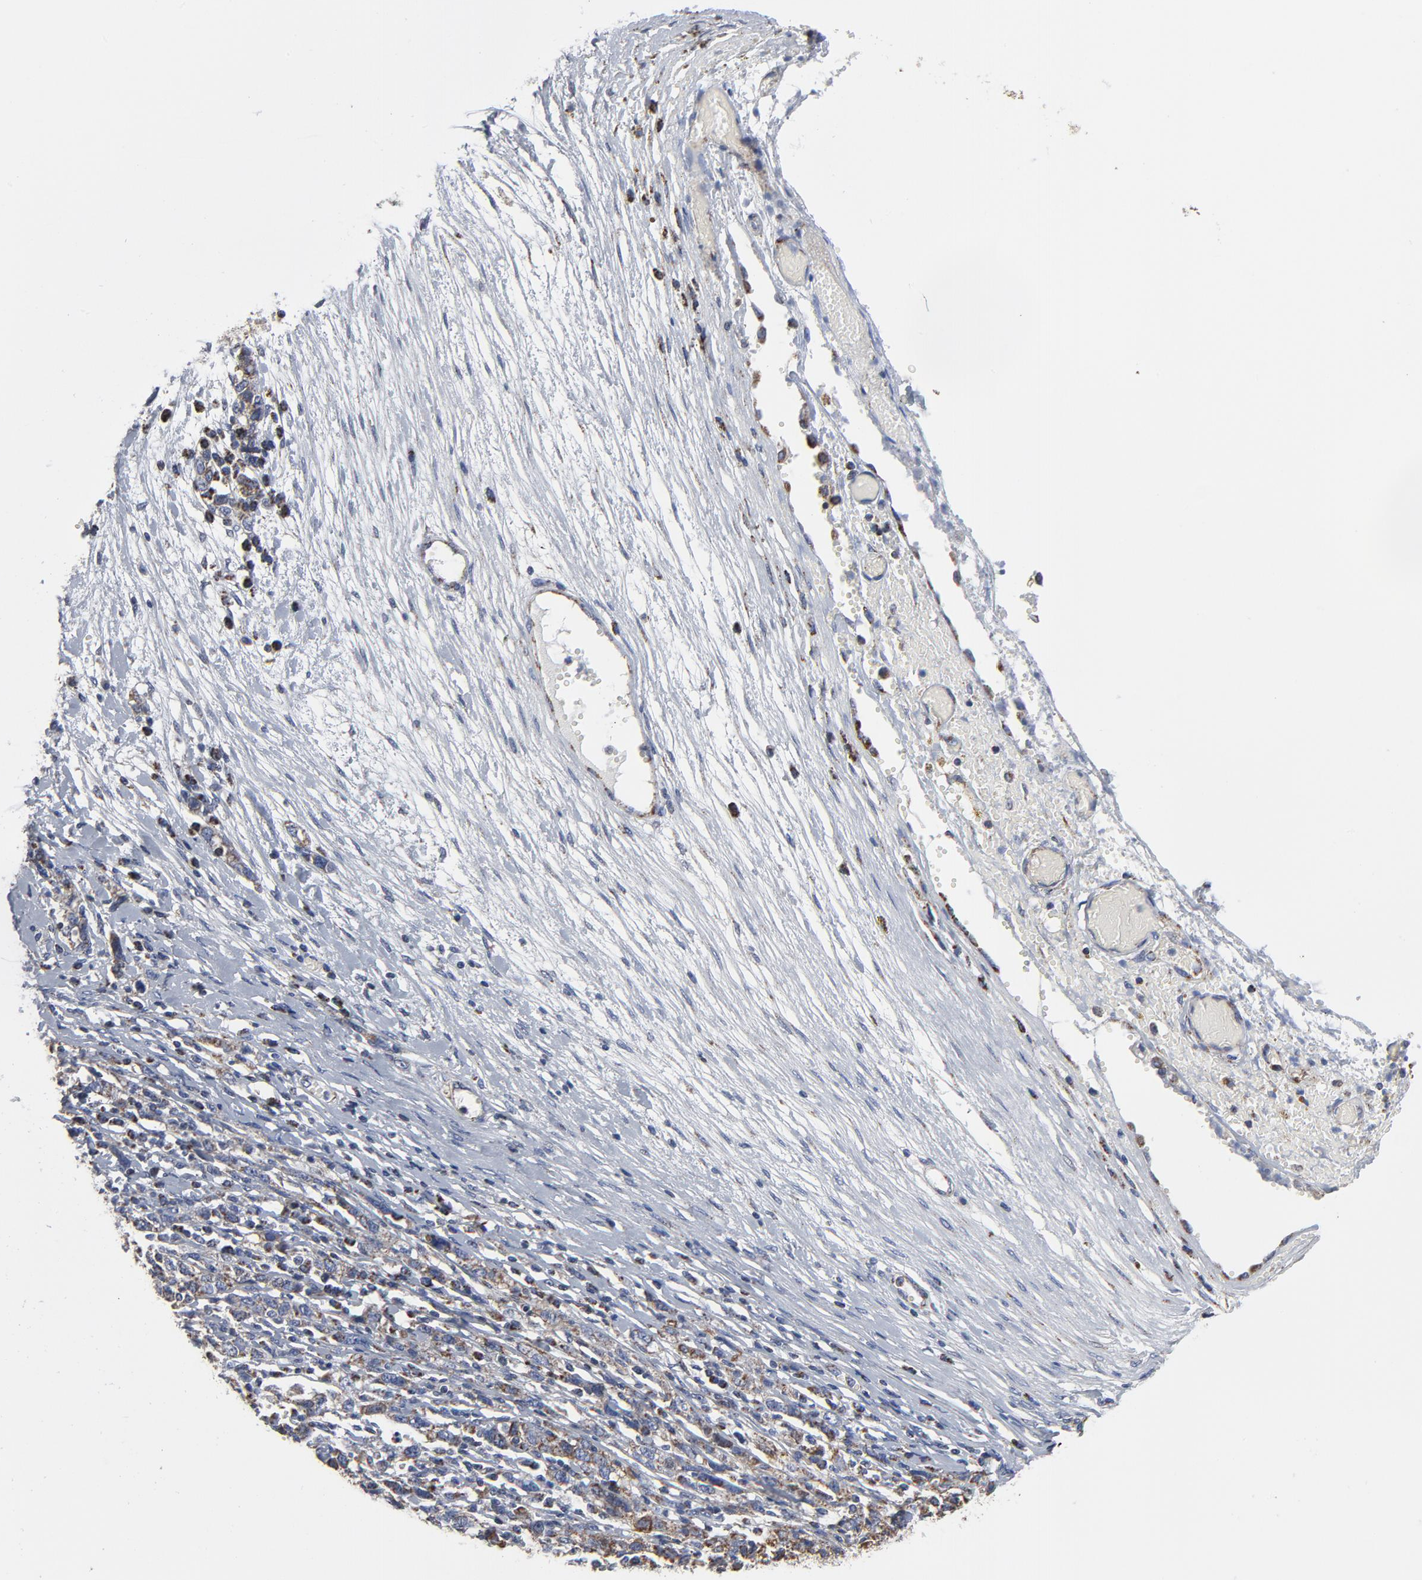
{"staining": {"intensity": "moderate", "quantity": "25%-75%", "location": "cytoplasmic/membranous"}, "tissue": "ovarian cancer", "cell_type": "Tumor cells", "image_type": "cancer", "snomed": [{"axis": "morphology", "description": "Cystadenocarcinoma, serous, NOS"}, {"axis": "topography", "description": "Ovary"}], "caption": "Brown immunohistochemical staining in serous cystadenocarcinoma (ovarian) demonstrates moderate cytoplasmic/membranous positivity in about 25%-75% of tumor cells.", "gene": "NDUFV2", "patient": {"sex": "female", "age": 71}}